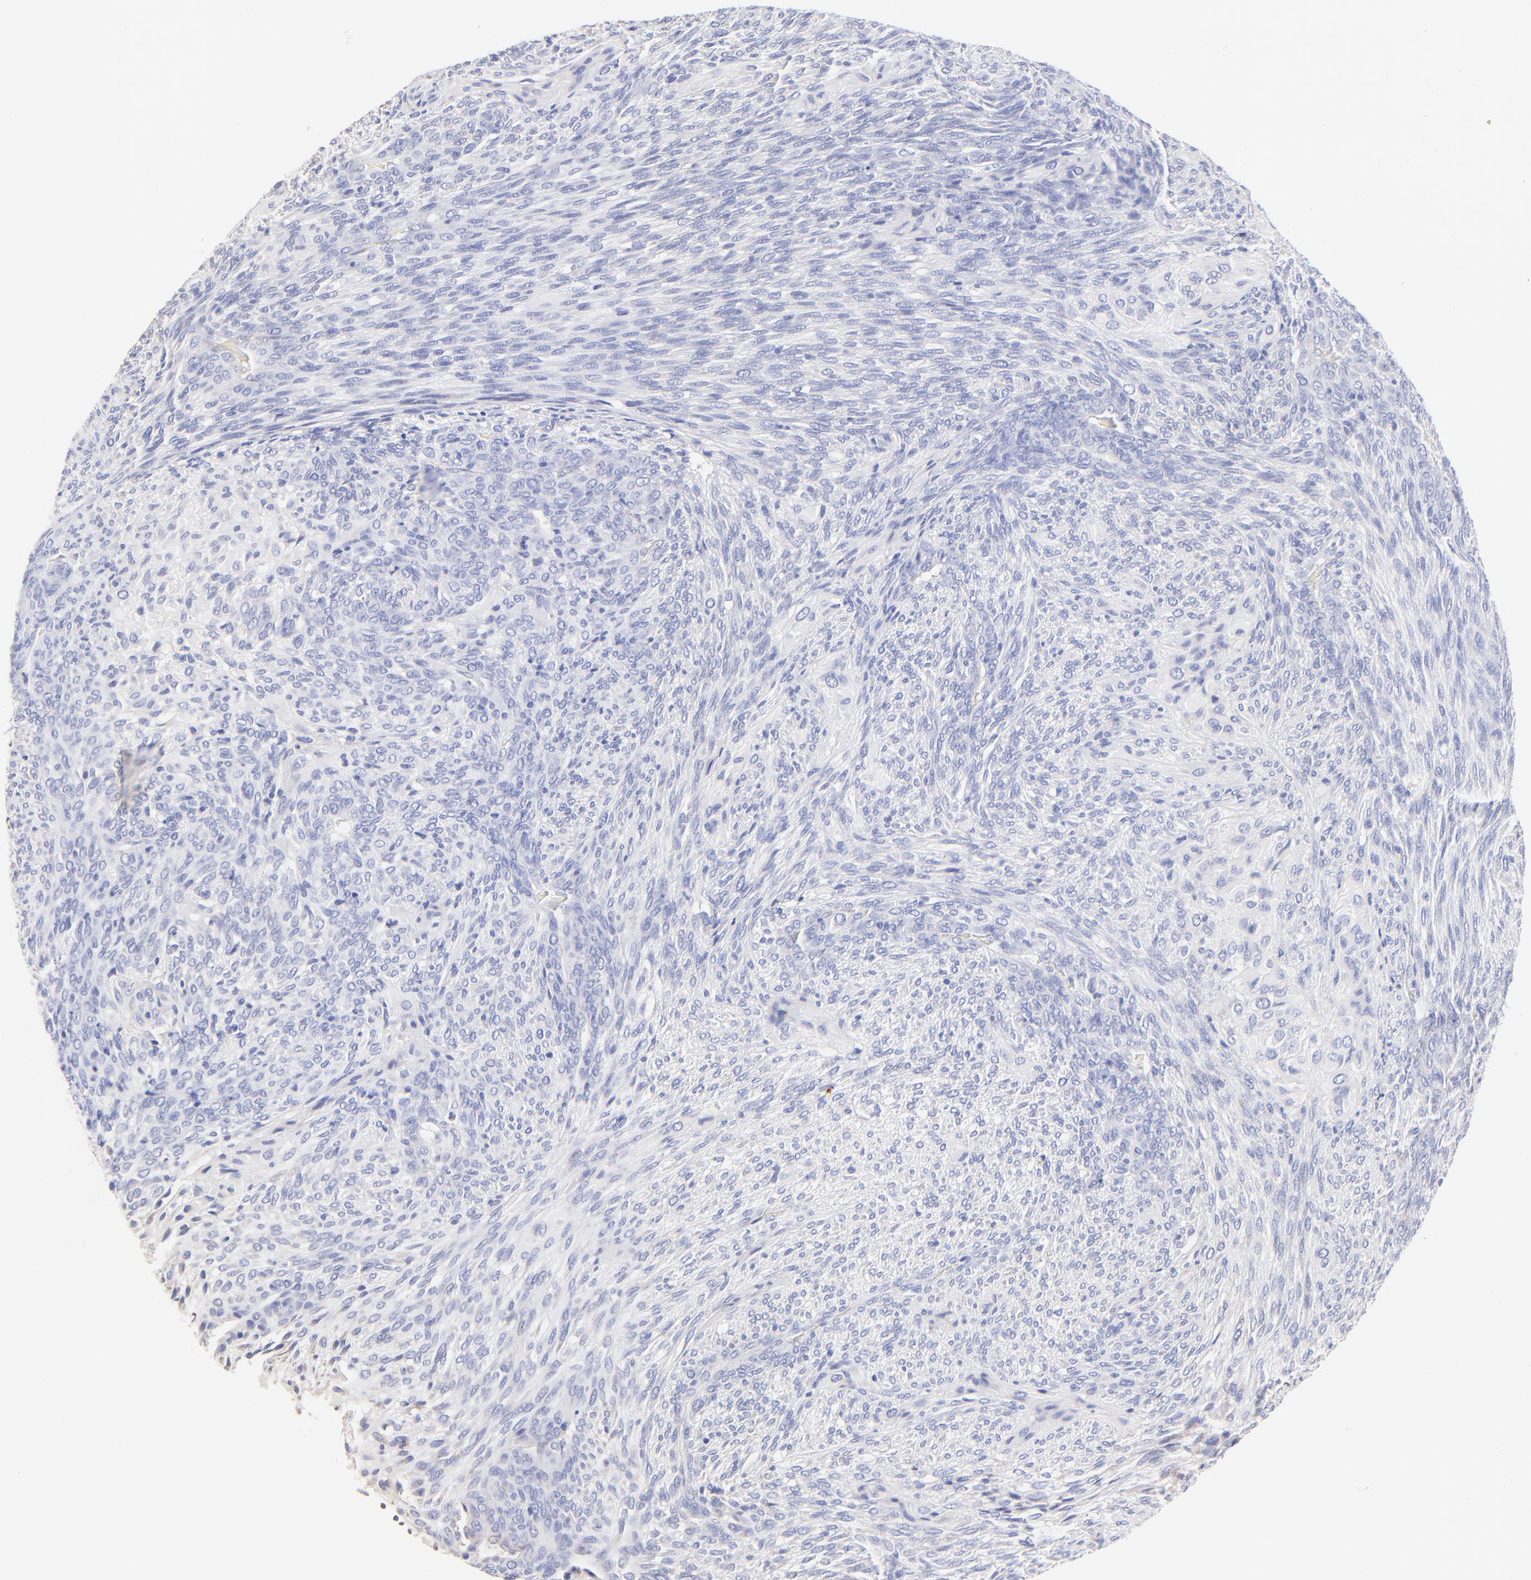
{"staining": {"intensity": "negative", "quantity": "none", "location": "none"}, "tissue": "glioma", "cell_type": "Tumor cells", "image_type": "cancer", "snomed": [{"axis": "morphology", "description": "Glioma, malignant, High grade"}, {"axis": "topography", "description": "Cerebral cortex"}], "caption": "This is a micrograph of immunohistochemistry (IHC) staining of malignant high-grade glioma, which shows no staining in tumor cells. (DAB (3,3'-diaminobenzidine) IHC, high magnification).", "gene": "ASB9", "patient": {"sex": "female", "age": 55}}